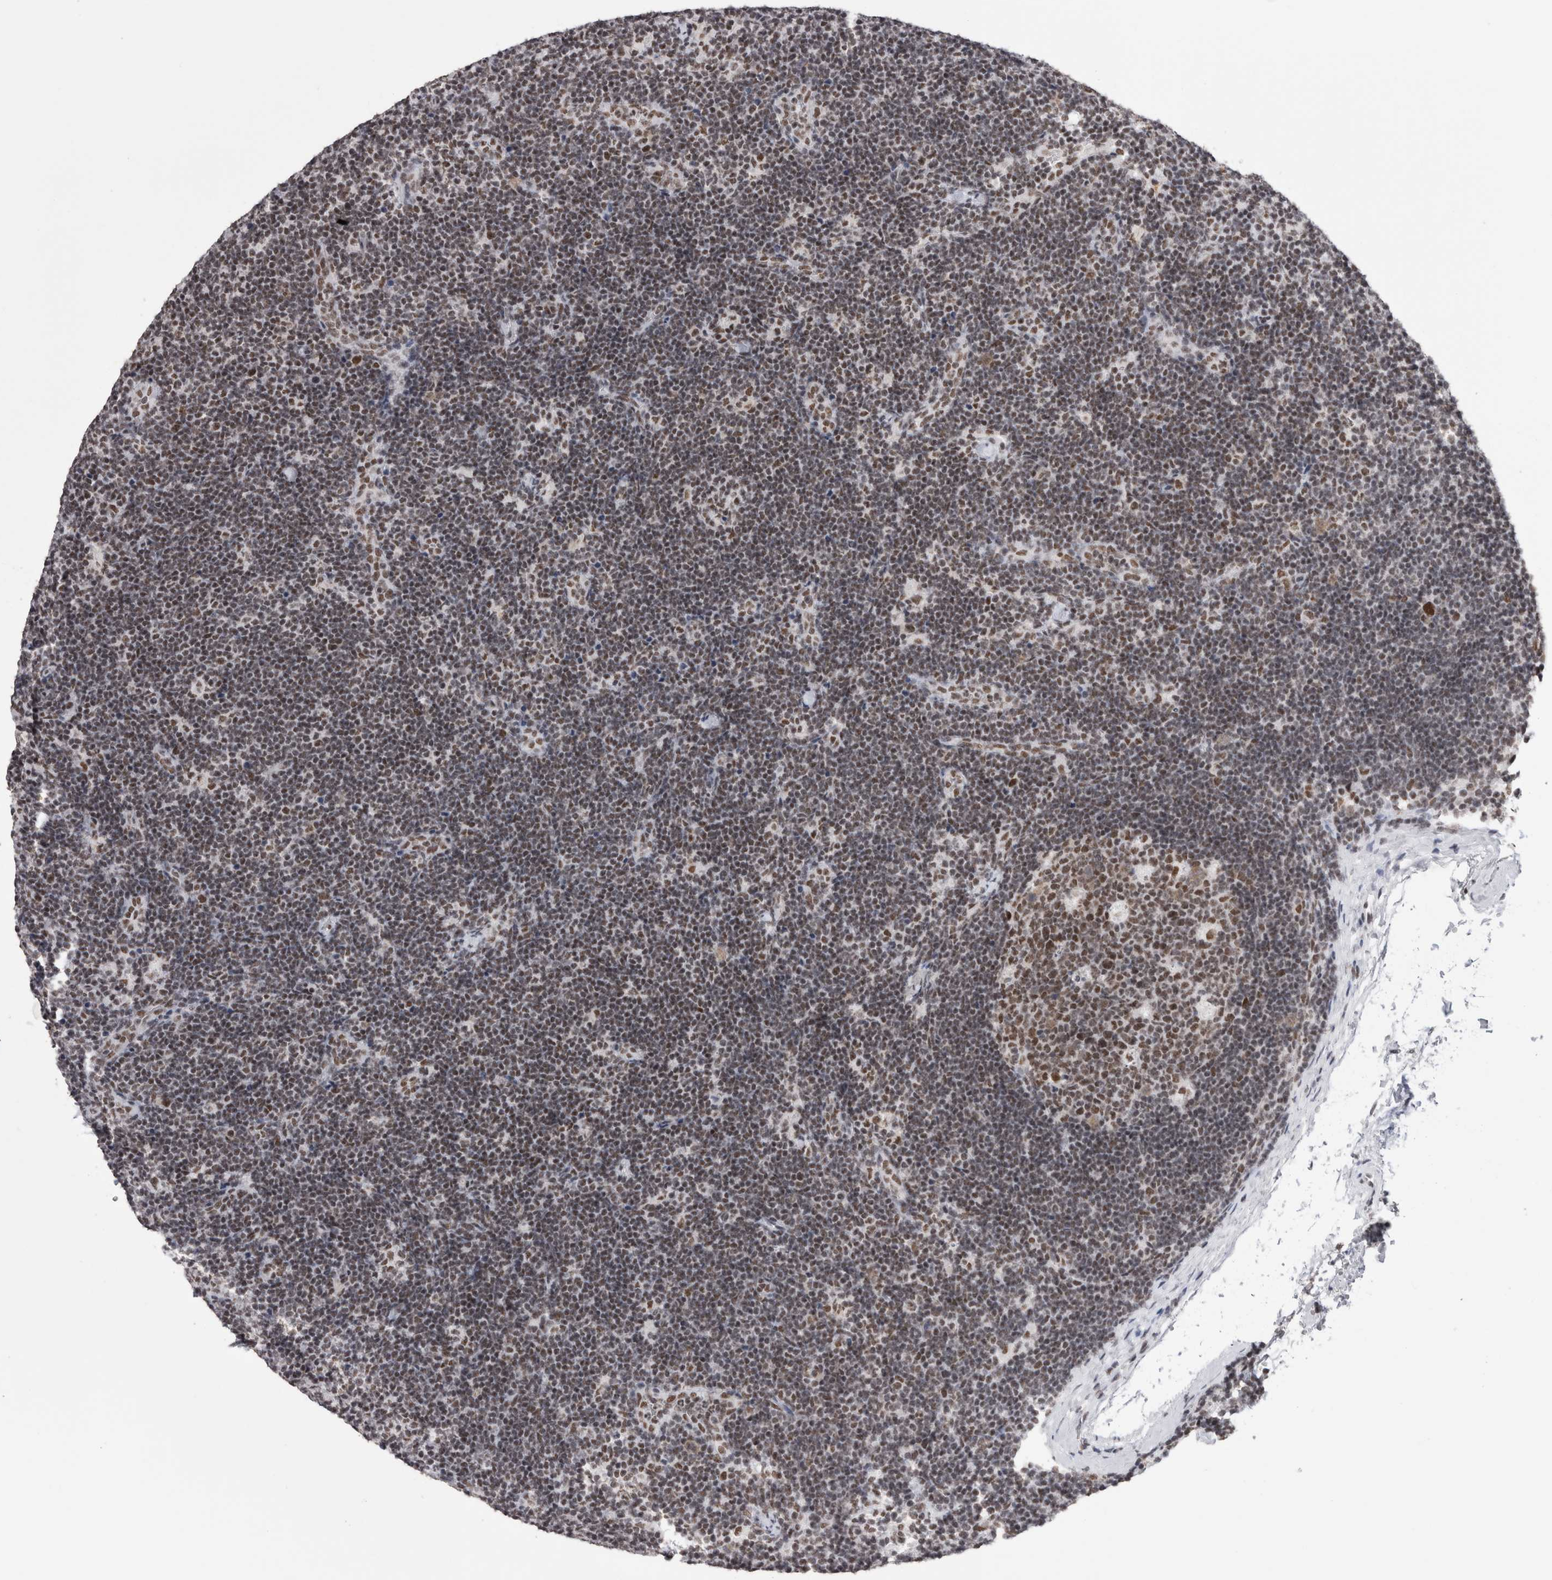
{"staining": {"intensity": "moderate", "quantity": ">75%", "location": "nuclear"}, "tissue": "lymph node", "cell_type": "Germinal center cells", "image_type": "normal", "snomed": [{"axis": "morphology", "description": "Normal tissue, NOS"}, {"axis": "topography", "description": "Lymph node"}], "caption": "About >75% of germinal center cells in unremarkable lymph node demonstrate moderate nuclear protein expression as visualized by brown immunohistochemical staining.", "gene": "SMC1A", "patient": {"sex": "female", "age": 22}}